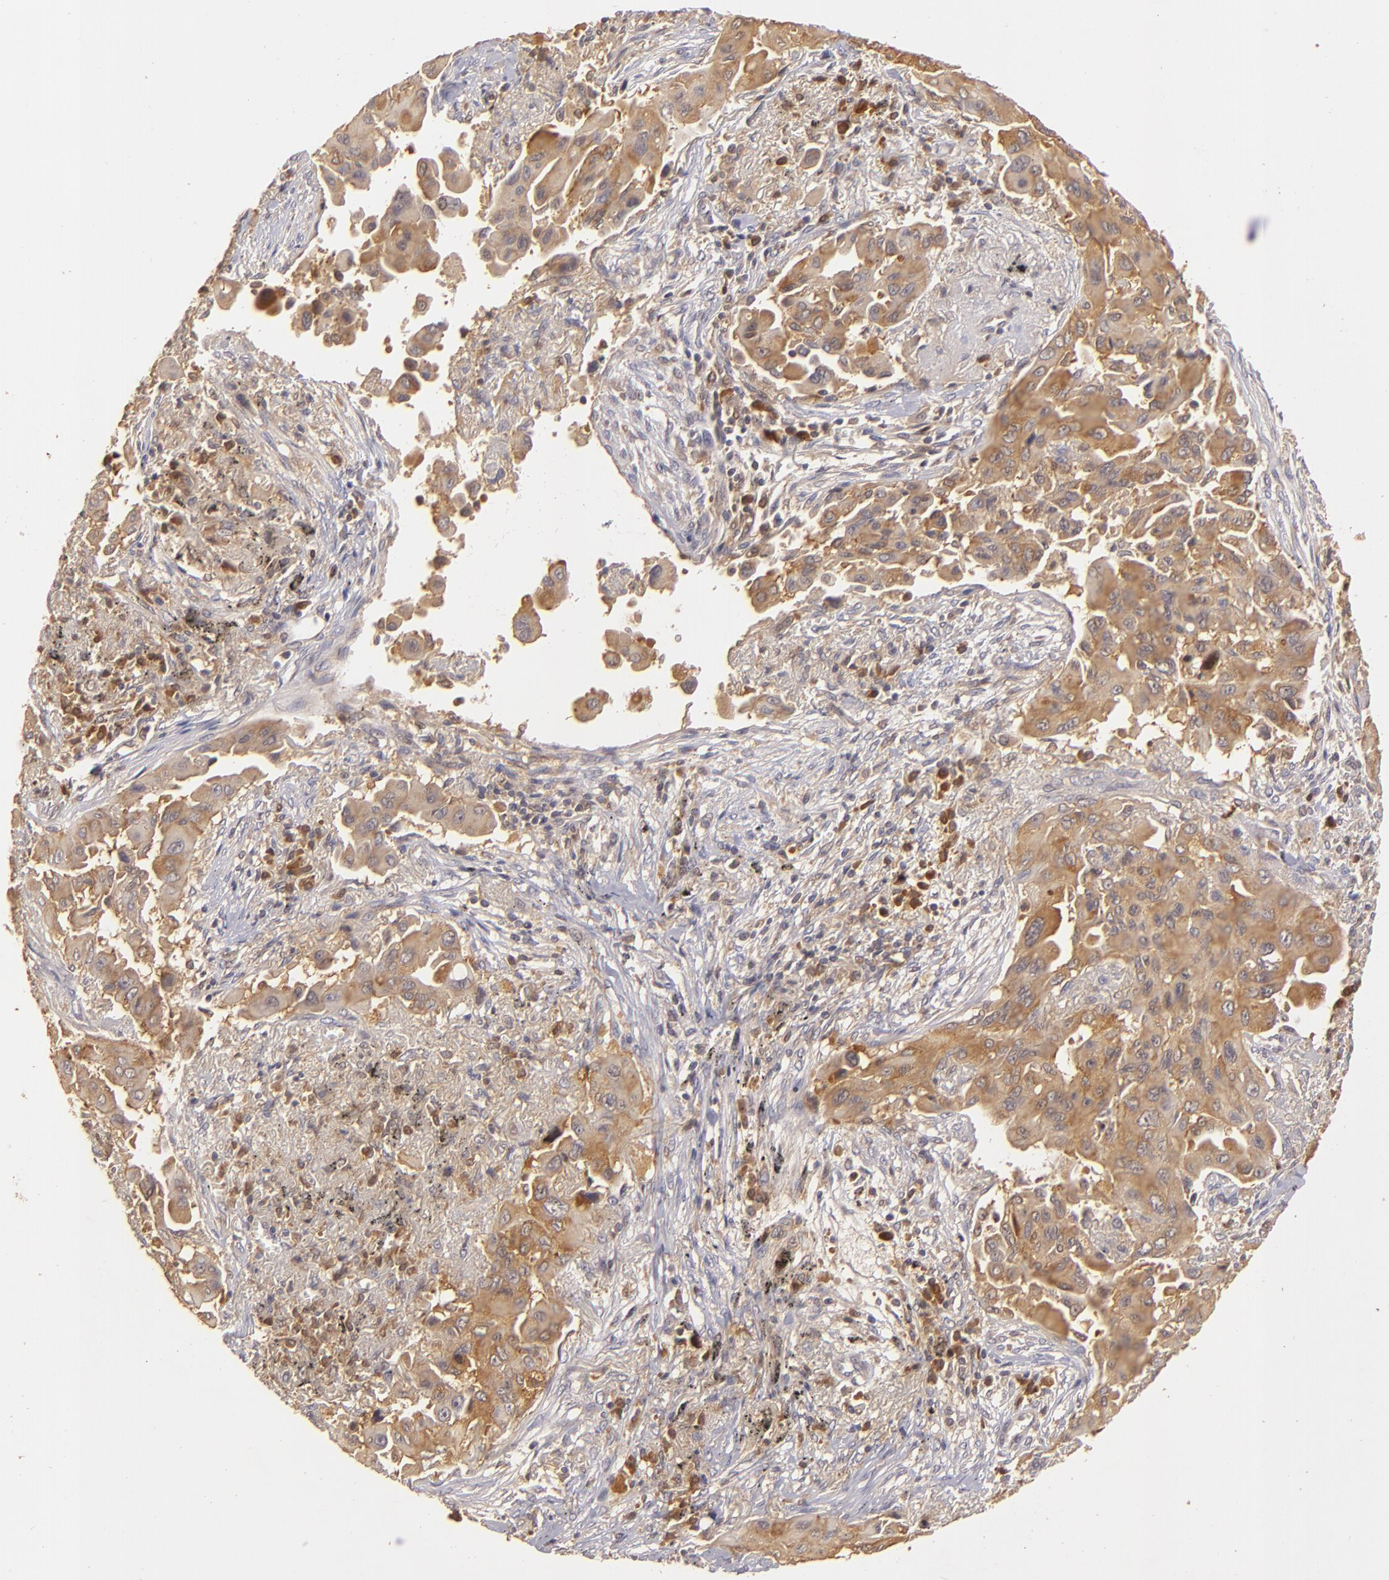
{"staining": {"intensity": "strong", "quantity": ">75%", "location": "cytoplasmic/membranous"}, "tissue": "lung cancer", "cell_type": "Tumor cells", "image_type": "cancer", "snomed": [{"axis": "morphology", "description": "Adenocarcinoma, NOS"}, {"axis": "topography", "description": "Lung"}], "caption": "Immunohistochemical staining of lung cancer (adenocarcinoma) displays strong cytoplasmic/membranous protein expression in approximately >75% of tumor cells.", "gene": "PRKCD", "patient": {"sex": "male", "age": 68}}